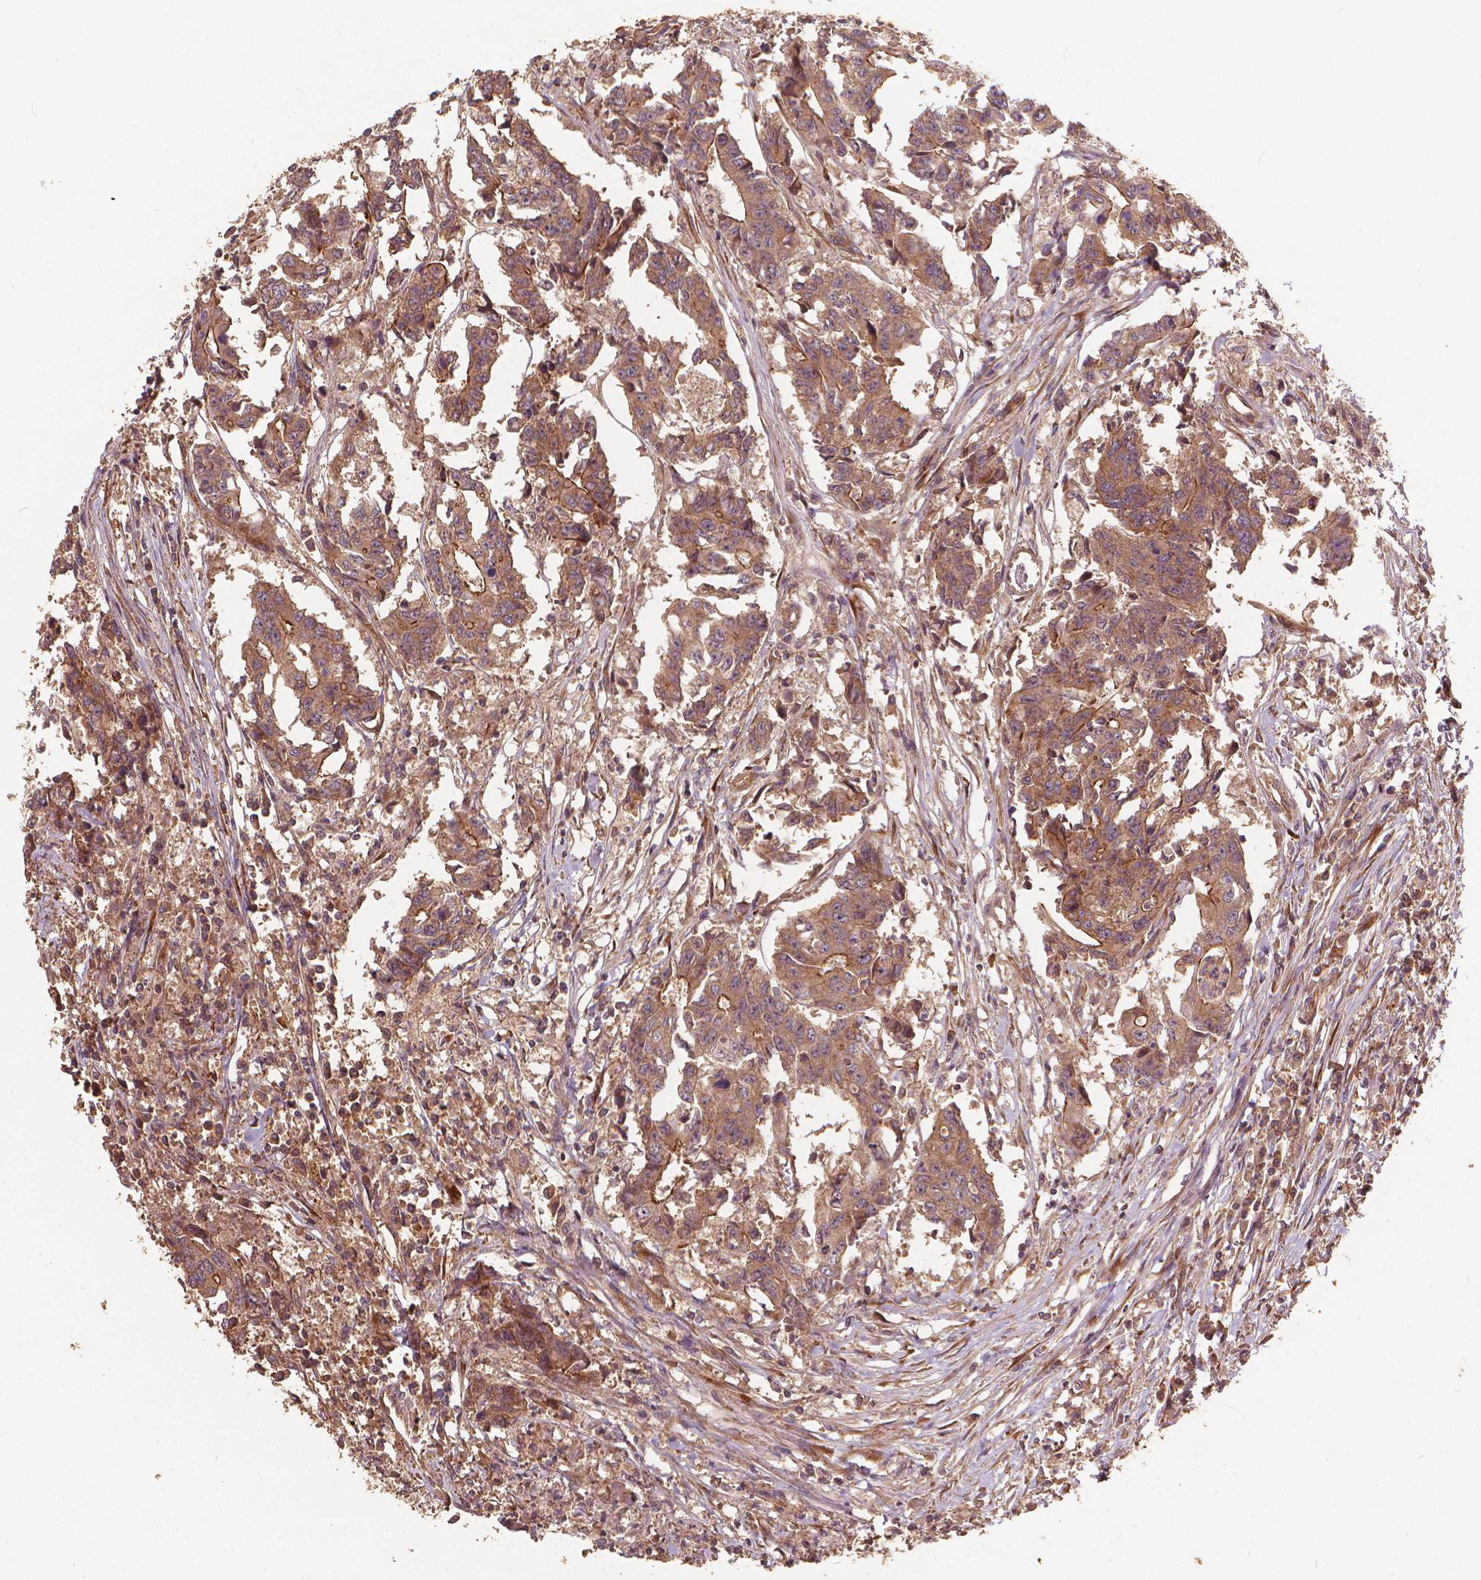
{"staining": {"intensity": "moderate", "quantity": ">75%", "location": "cytoplasmic/membranous"}, "tissue": "colorectal cancer", "cell_type": "Tumor cells", "image_type": "cancer", "snomed": [{"axis": "morphology", "description": "Adenocarcinoma, NOS"}, {"axis": "topography", "description": "Rectum"}], "caption": "An immunohistochemistry photomicrograph of tumor tissue is shown. Protein staining in brown highlights moderate cytoplasmic/membranous positivity in colorectal cancer within tumor cells.", "gene": "UBXN2A", "patient": {"sex": "male", "age": 54}}